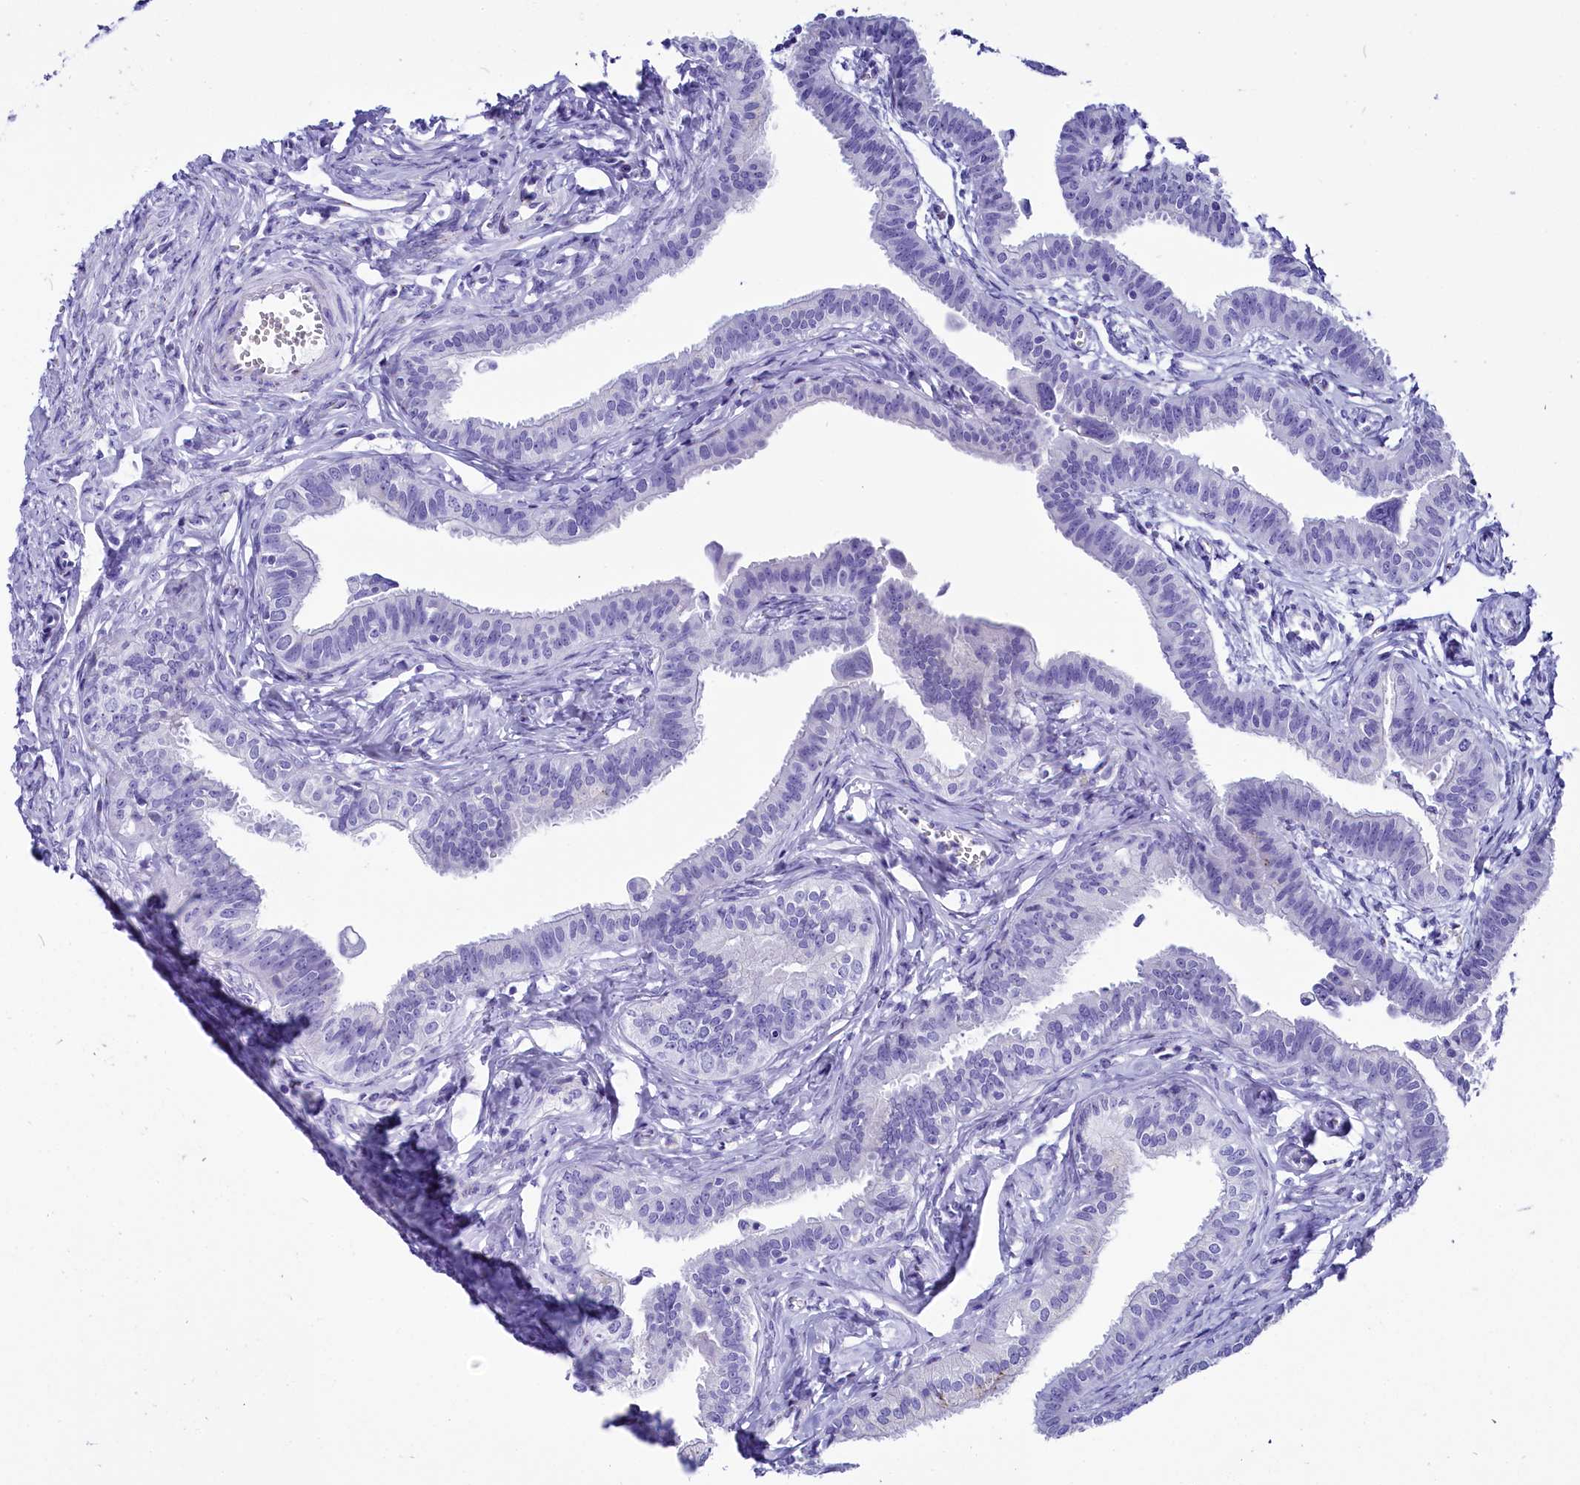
{"staining": {"intensity": "negative", "quantity": "none", "location": "none"}, "tissue": "fallopian tube", "cell_type": "Glandular cells", "image_type": "normal", "snomed": [{"axis": "morphology", "description": "Normal tissue, NOS"}, {"axis": "morphology", "description": "Carcinoma, NOS"}, {"axis": "topography", "description": "Fallopian tube"}, {"axis": "topography", "description": "Ovary"}], "caption": "This is an IHC histopathology image of unremarkable fallopian tube. There is no staining in glandular cells.", "gene": "AP3B2", "patient": {"sex": "female", "age": 59}}